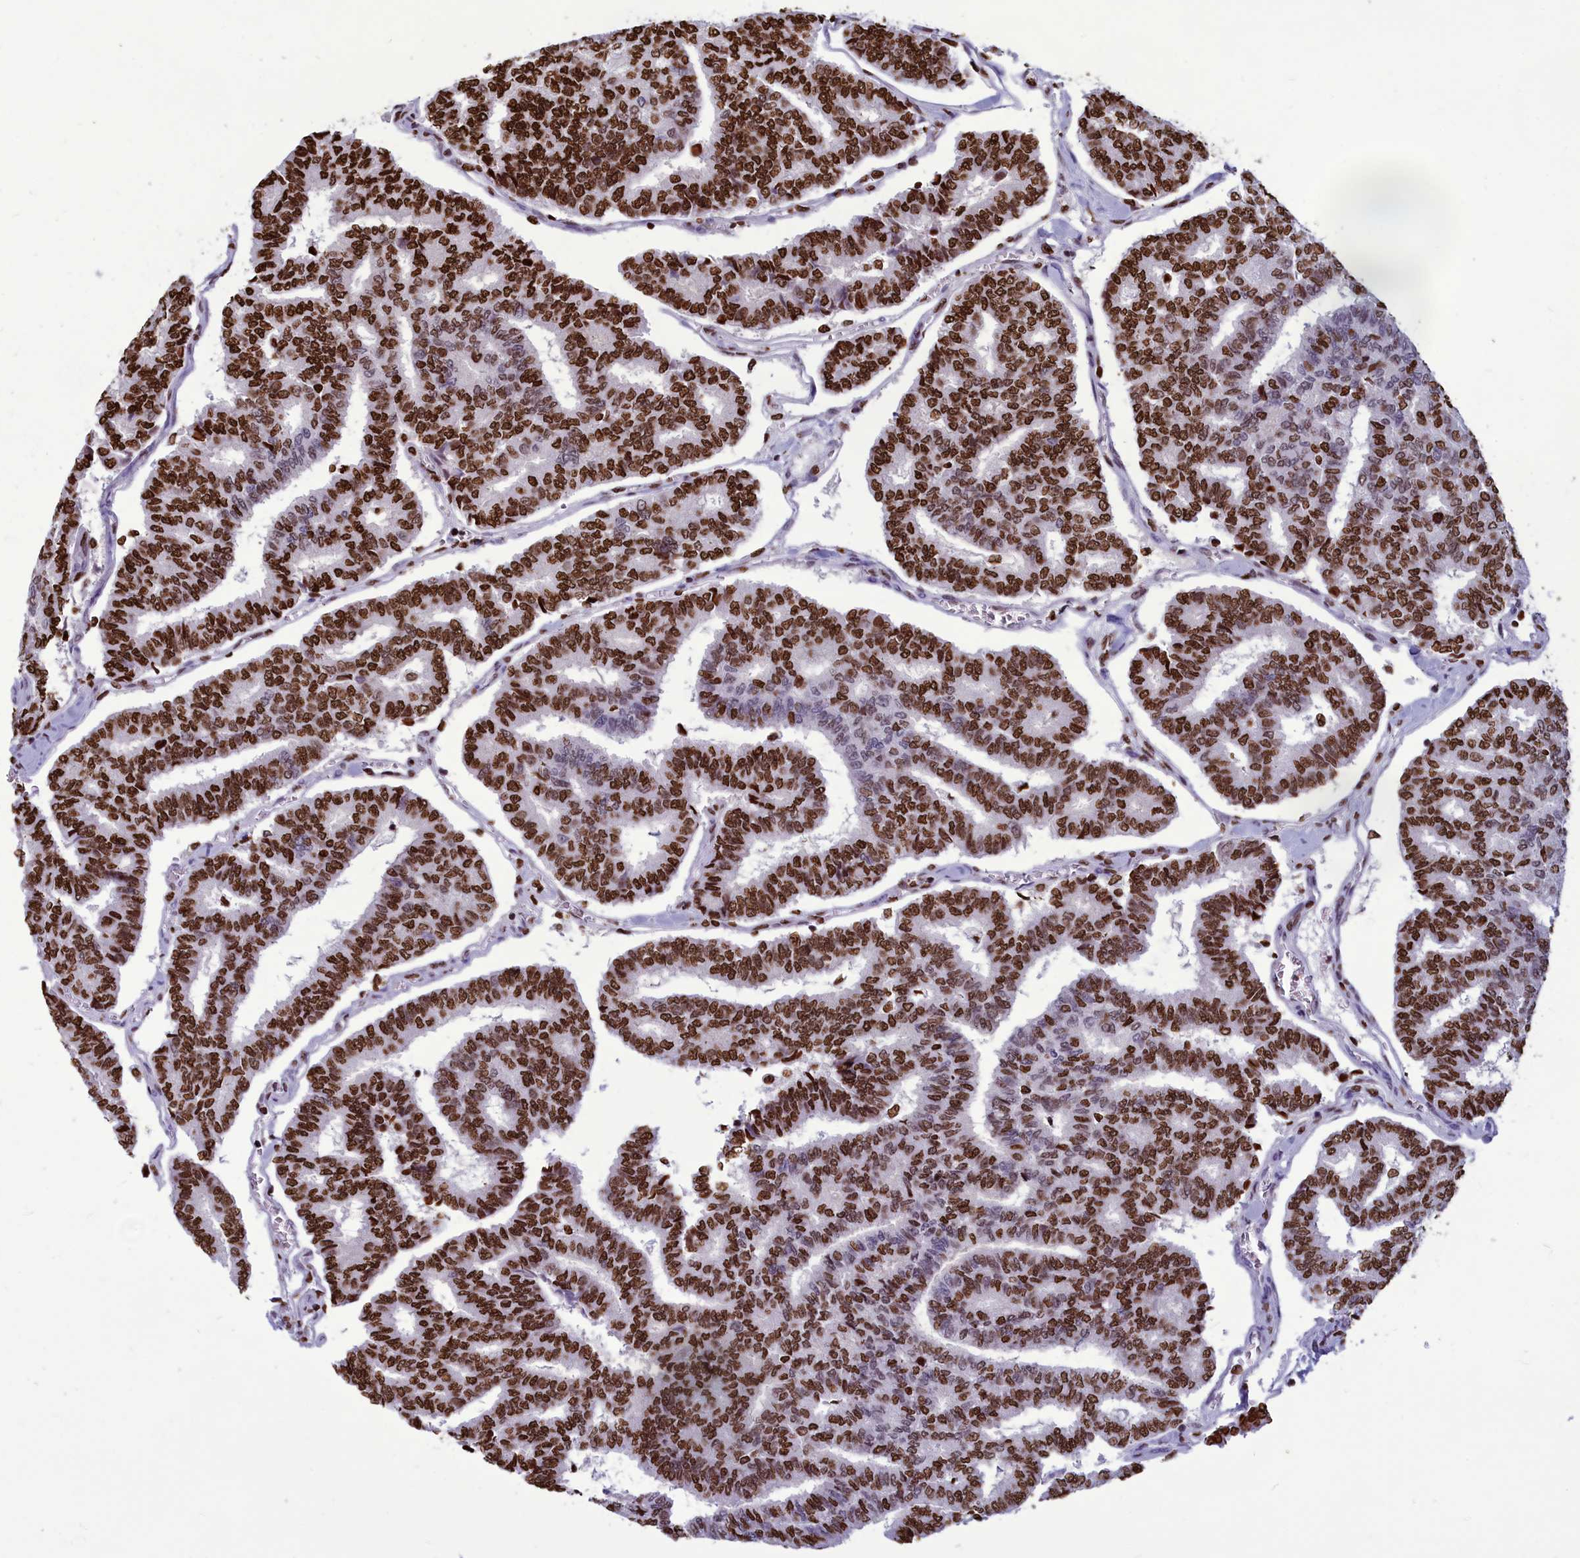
{"staining": {"intensity": "strong", "quantity": ">75%", "location": "nuclear"}, "tissue": "thyroid cancer", "cell_type": "Tumor cells", "image_type": "cancer", "snomed": [{"axis": "morphology", "description": "Papillary adenocarcinoma, NOS"}, {"axis": "topography", "description": "Thyroid gland"}], "caption": "Thyroid cancer tissue exhibits strong nuclear positivity in about >75% of tumor cells", "gene": "AKAP17A", "patient": {"sex": "female", "age": 35}}